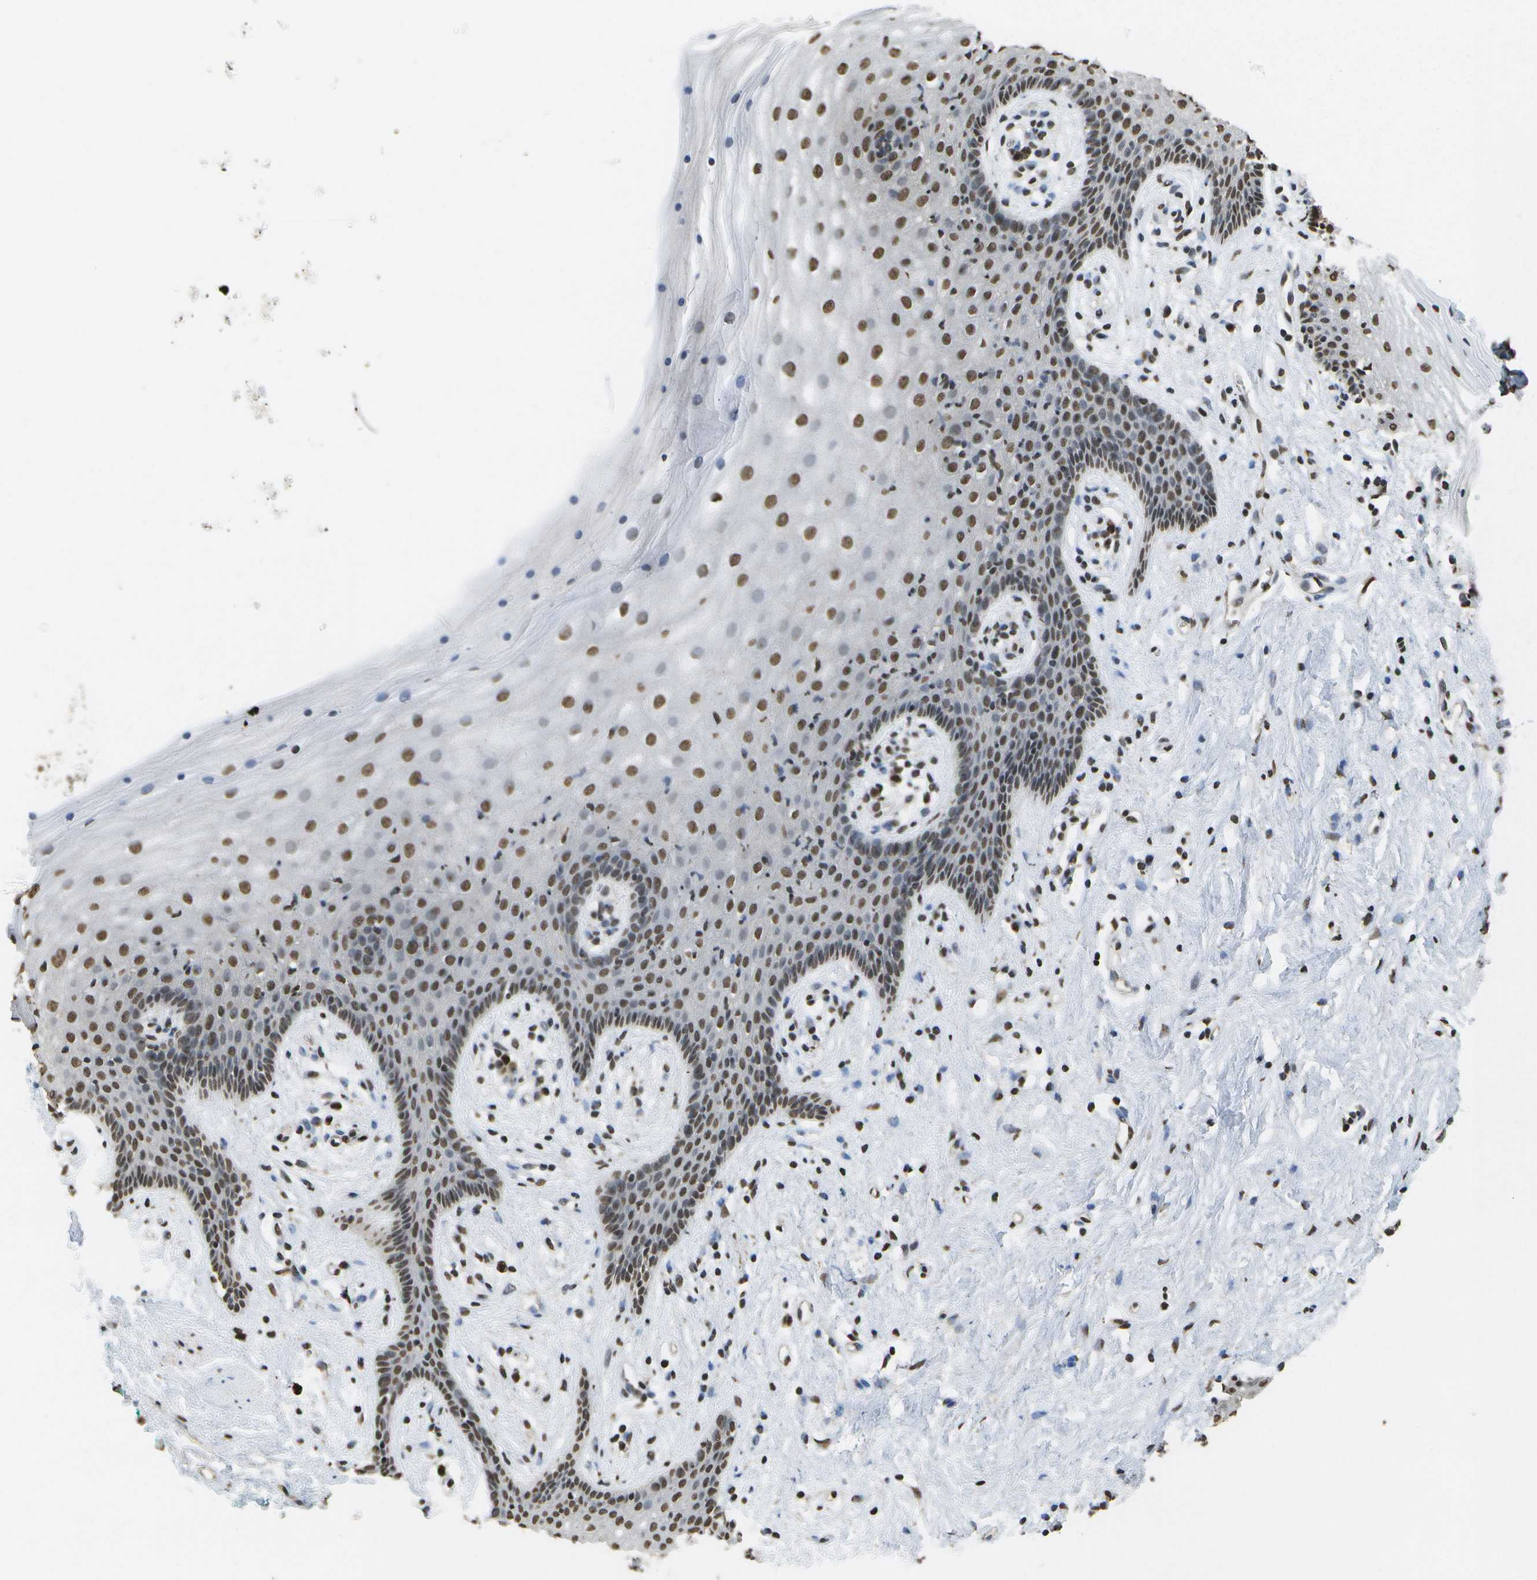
{"staining": {"intensity": "strong", "quantity": ">75%", "location": "nuclear"}, "tissue": "vagina", "cell_type": "Squamous epithelial cells", "image_type": "normal", "snomed": [{"axis": "morphology", "description": "Normal tissue, NOS"}, {"axis": "topography", "description": "Vagina"}], "caption": "An immunohistochemistry (IHC) photomicrograph of normal tissue is shown. Protein staining in brown highlights strong nuclear positivity in vagina within squamous epithelial cells. (DAB (3,3'-diaminobenzidine) IHC, brown staining for protein, blue staining for nuclei).", "gene": "SPEN", "patient": {"sex": "female", "age": 44}}